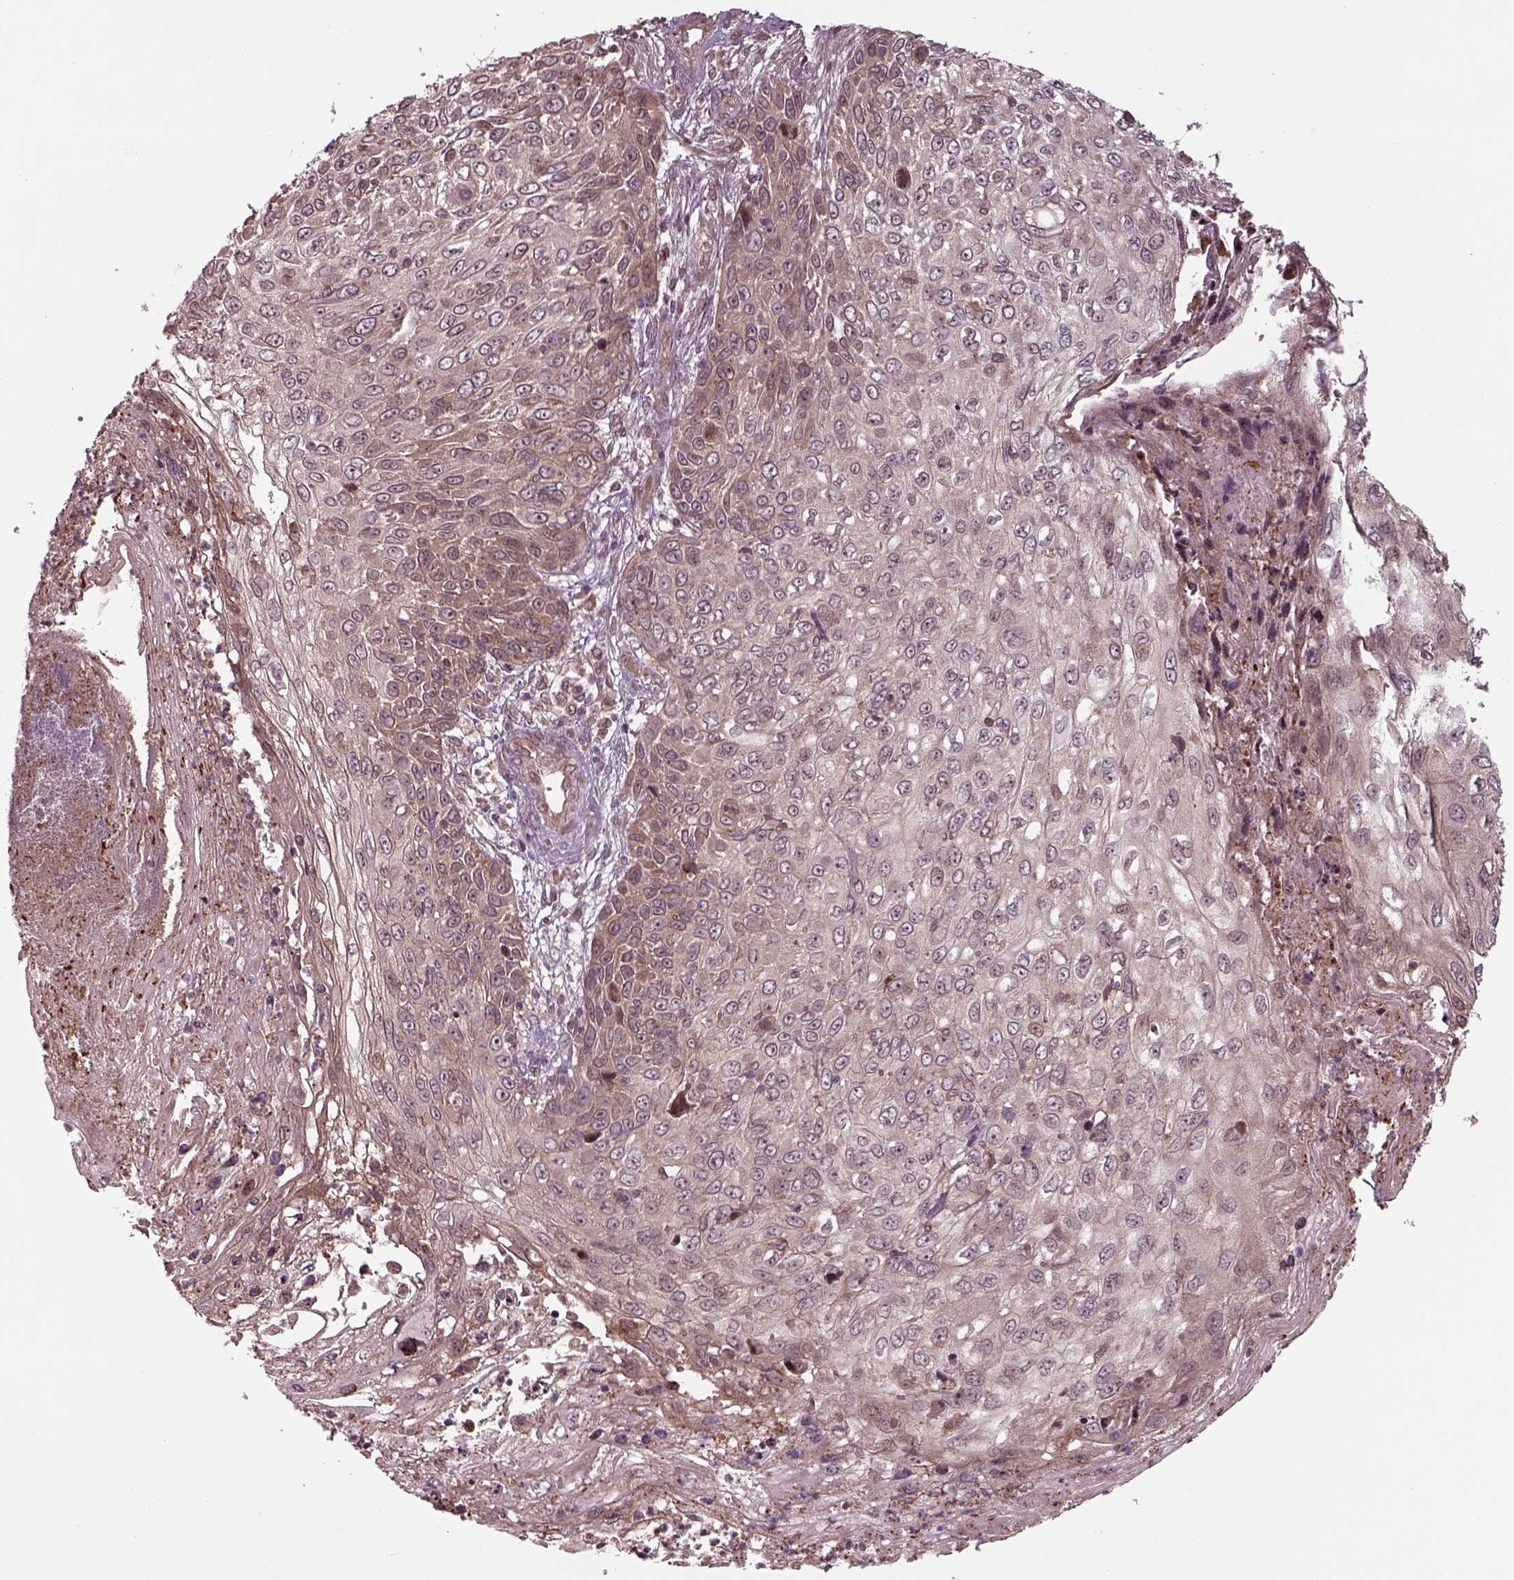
{"staining": {"intensity": "weak", "quantity": "25%-75%", "location": "cytoplasmic/membranous"}, "tissue": "skin cancer", "cell_type": "Tumor cells", "image_type": "cancer", "snomed": [{"axis": "morphology", "description": "Squamous cell carcinoma, NOS"}, {"axis": "topography", "description": "Skin"}], "caption": "Immunohistochemistry (IHC) histopathology image of skin cancer (squamous cell carcinoma) stained for a protein (brown), which demonstrates low levels of weak cytoplasmic/membranous expression in about 25%-75% of tumor cells.", "gene": "CHMP3", "patient": {"sex": "male", "age": 92}}